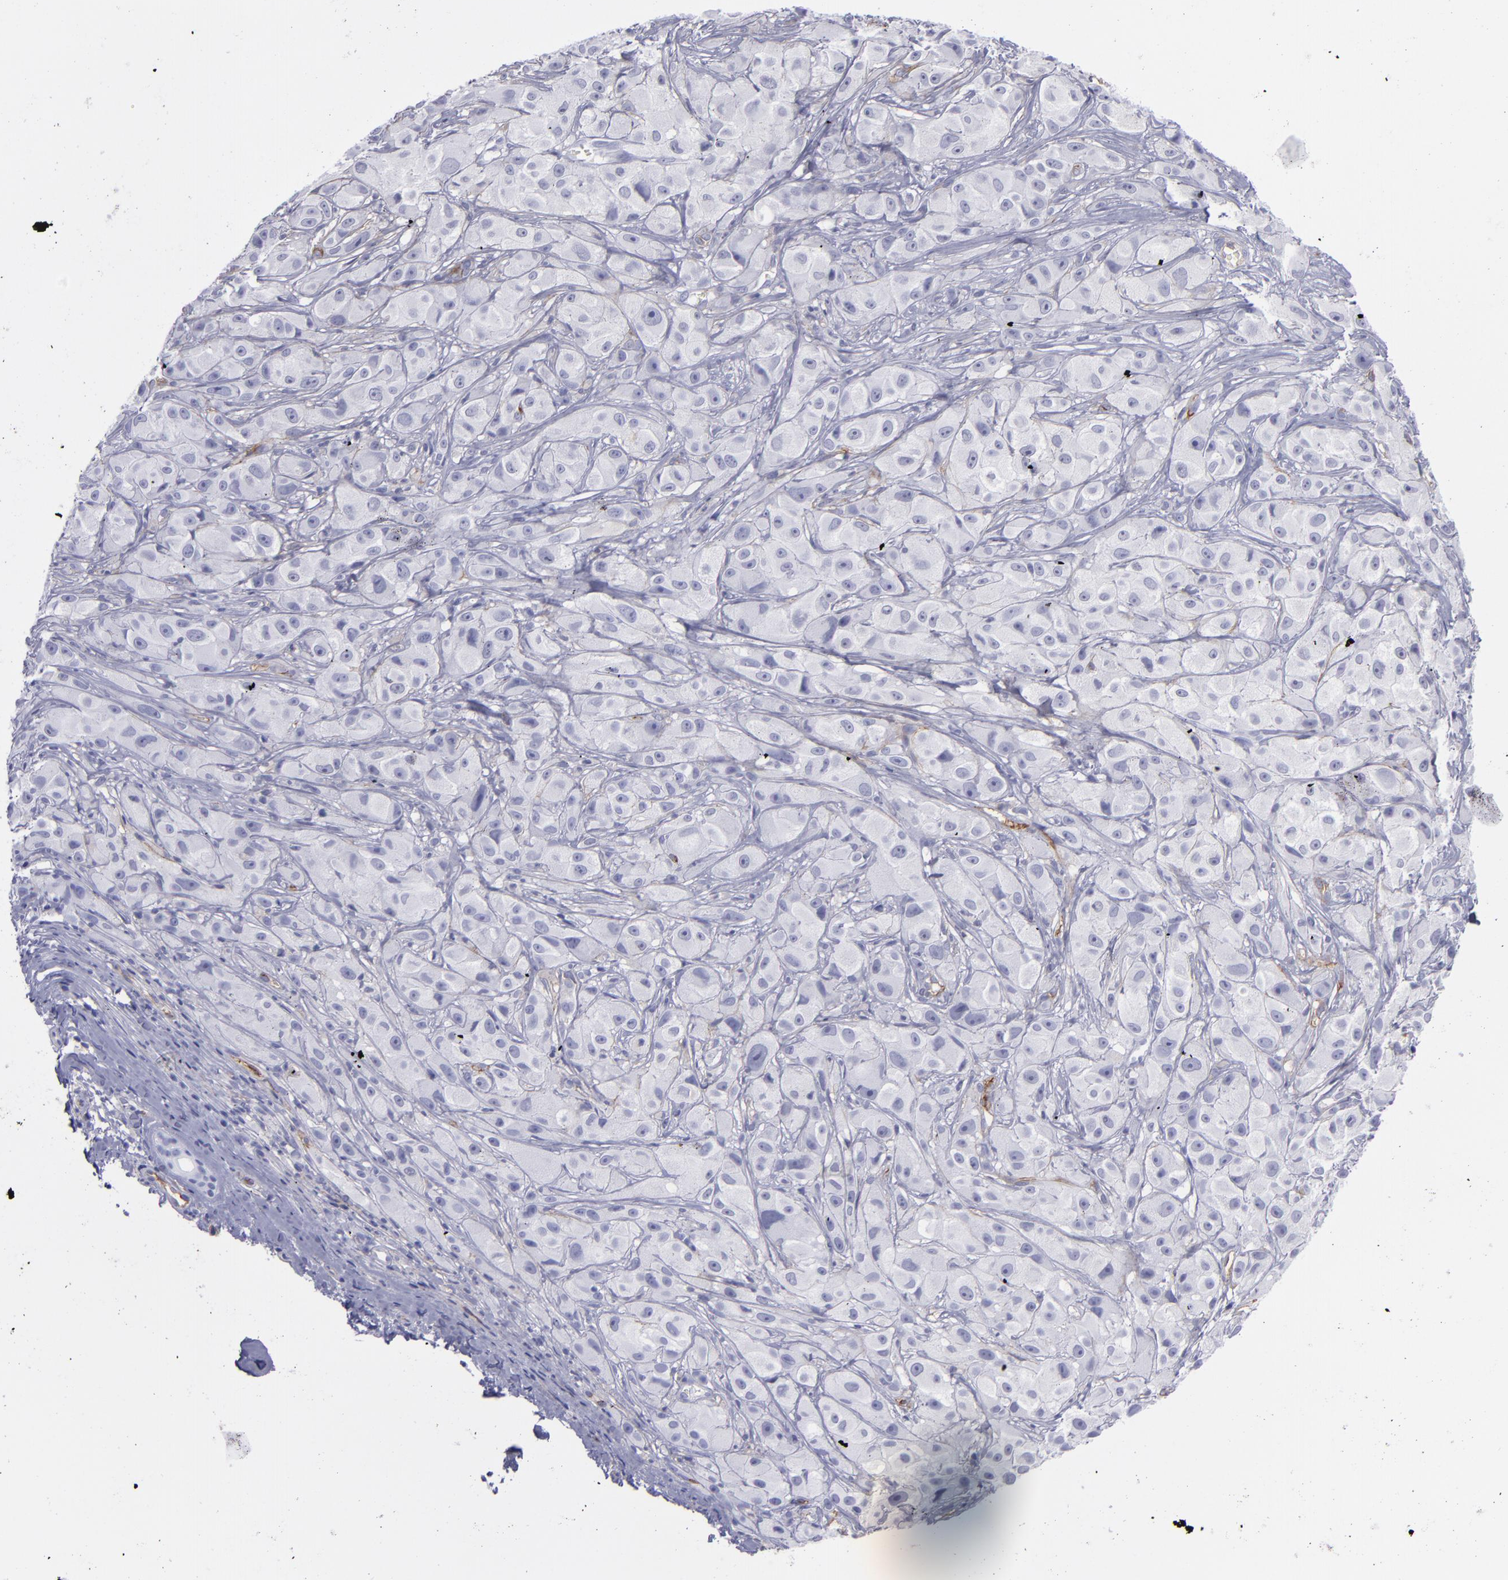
{"staining": {"intensity": "negative", "quantity": "none", "location": "none"}, "tissue": "melanoma", "cell_type": "Tumor cells", "image_type": "cancer", "snomed": [{"axis": "morphology", "description": "Malignant melanoma, NOS"}, {"axis": "topography", "description": "Skin"}], "caption": "Immunohistochemistry (IHC) image of malignant melanoma stained for a protein (brown), which shows no staining in tumor cells. (Stains: DAB IHC with hematoxylin counter stain, Microscopy: brightfield microscopy at high magnification).", "gene": "ACE", "patient": {"sex": "male", "age": 56}}